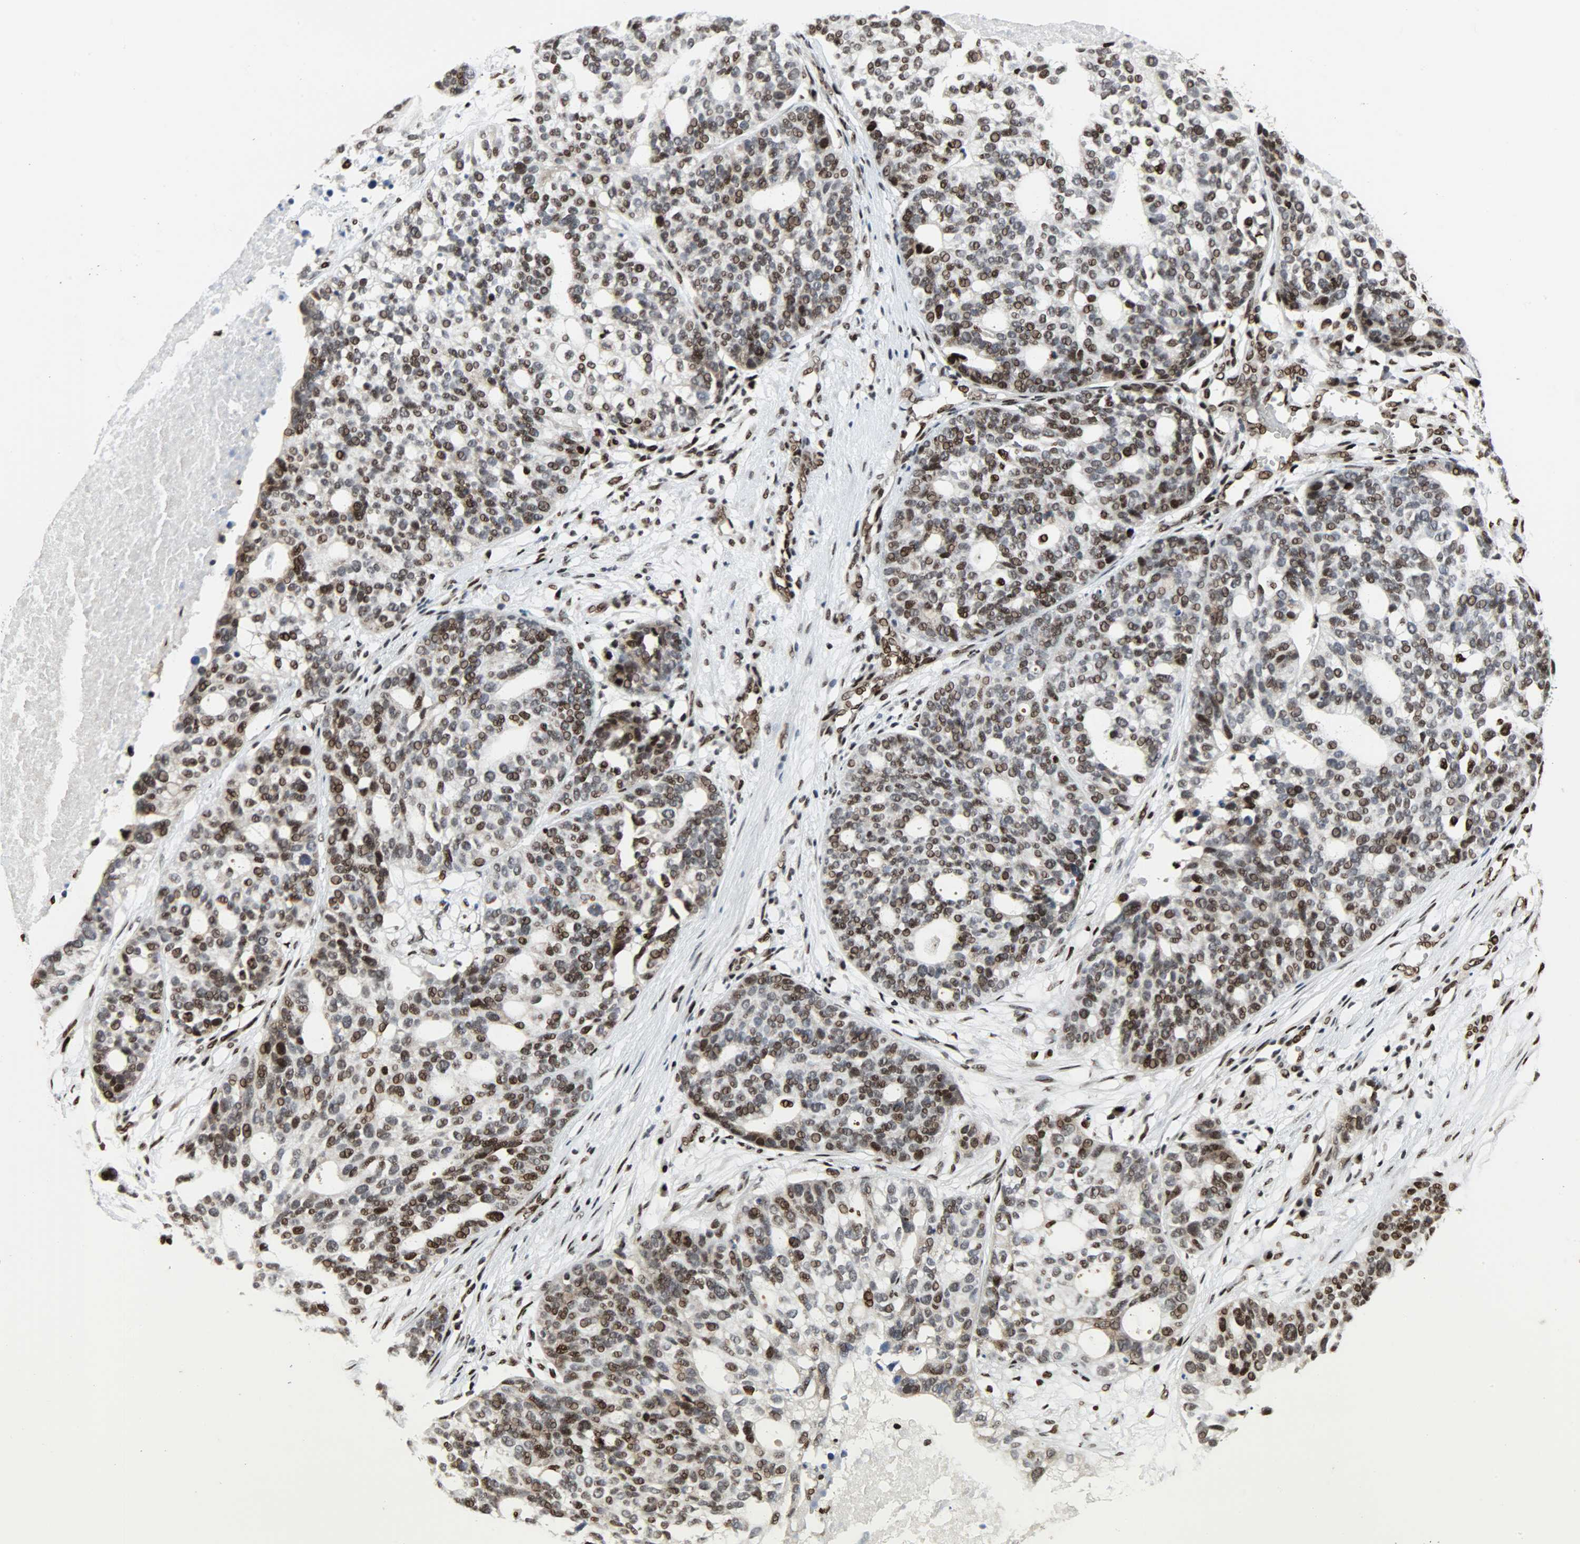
{"staining": {"intensity": "strong", "quantity": "25%-75%", "location": "nuclear"}, "tissue": "ovarian cancer", "cell_type": "Tumor cells", "image_type": "cancer", "snomed": [{"axis": "morphology", "description": "Cystadenocarcinoma, serous, NOS"}, {"axis": "topography", "description": "Ovary"}], "caption": "A brown stain highlights strong nuclear expression of a protein in ovarian serous cystadenocarcinoma tumor cells.", "gene": "SNAI1", "patient": {"sex": "female", "age": 59}}